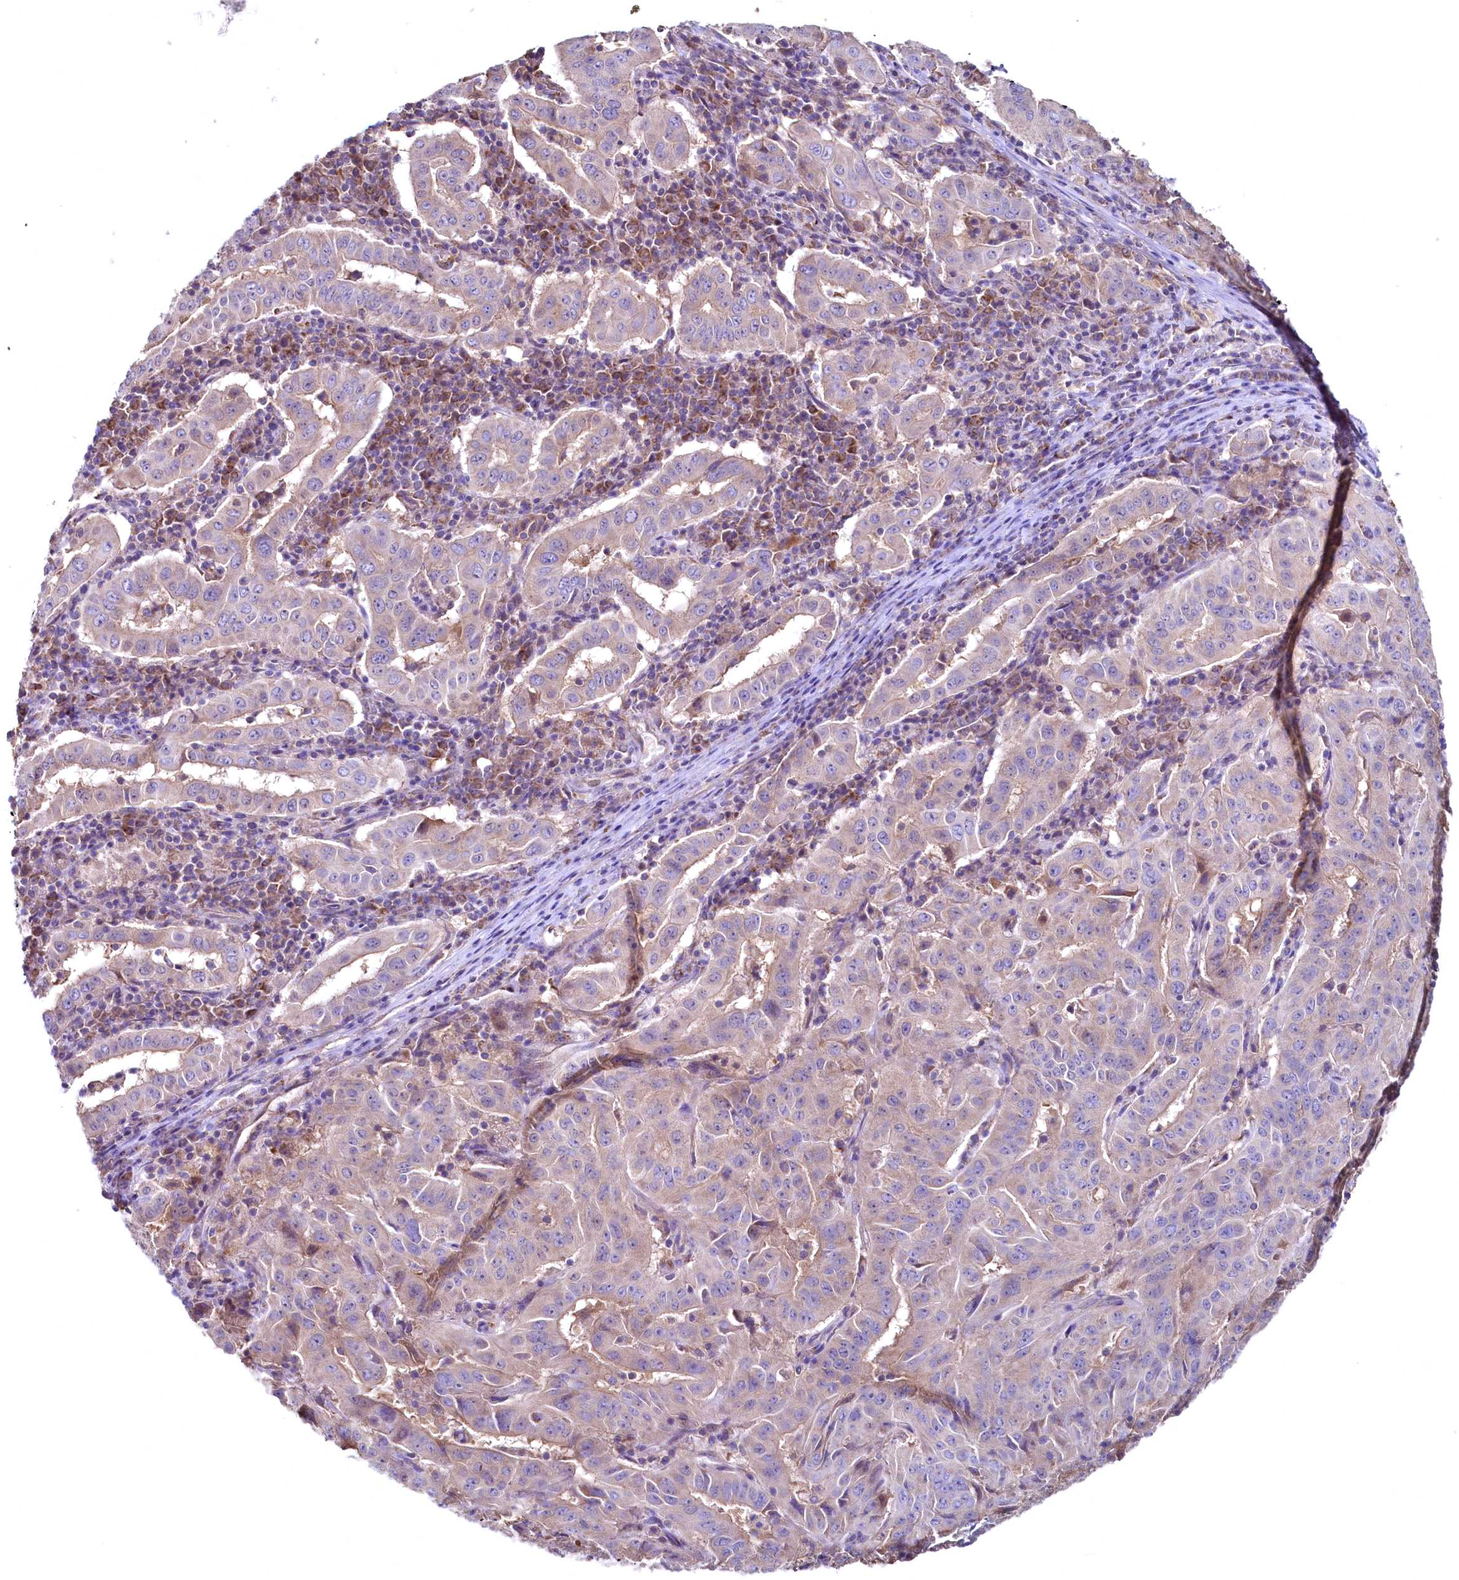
{"staining": {"intensity": "weak", "quantity": "<25%", "location": "cytoplasmic/membranous"}, "tissue": "pancreatic cancer", "cell_type": "Tumor cells", "image_type": "cancer", "snomed": [{"axis": "morphology", "description": "Adenocarcinoma, NOS"}, {"axis": "topography", "description": "Pancreas"}], "caption": "Tumor cells are negative for protein expression in human pancreatic cancer (adenocarcinoma).", "gene": "MRPL57", "patient": {"sex": "male", "age": 63}}